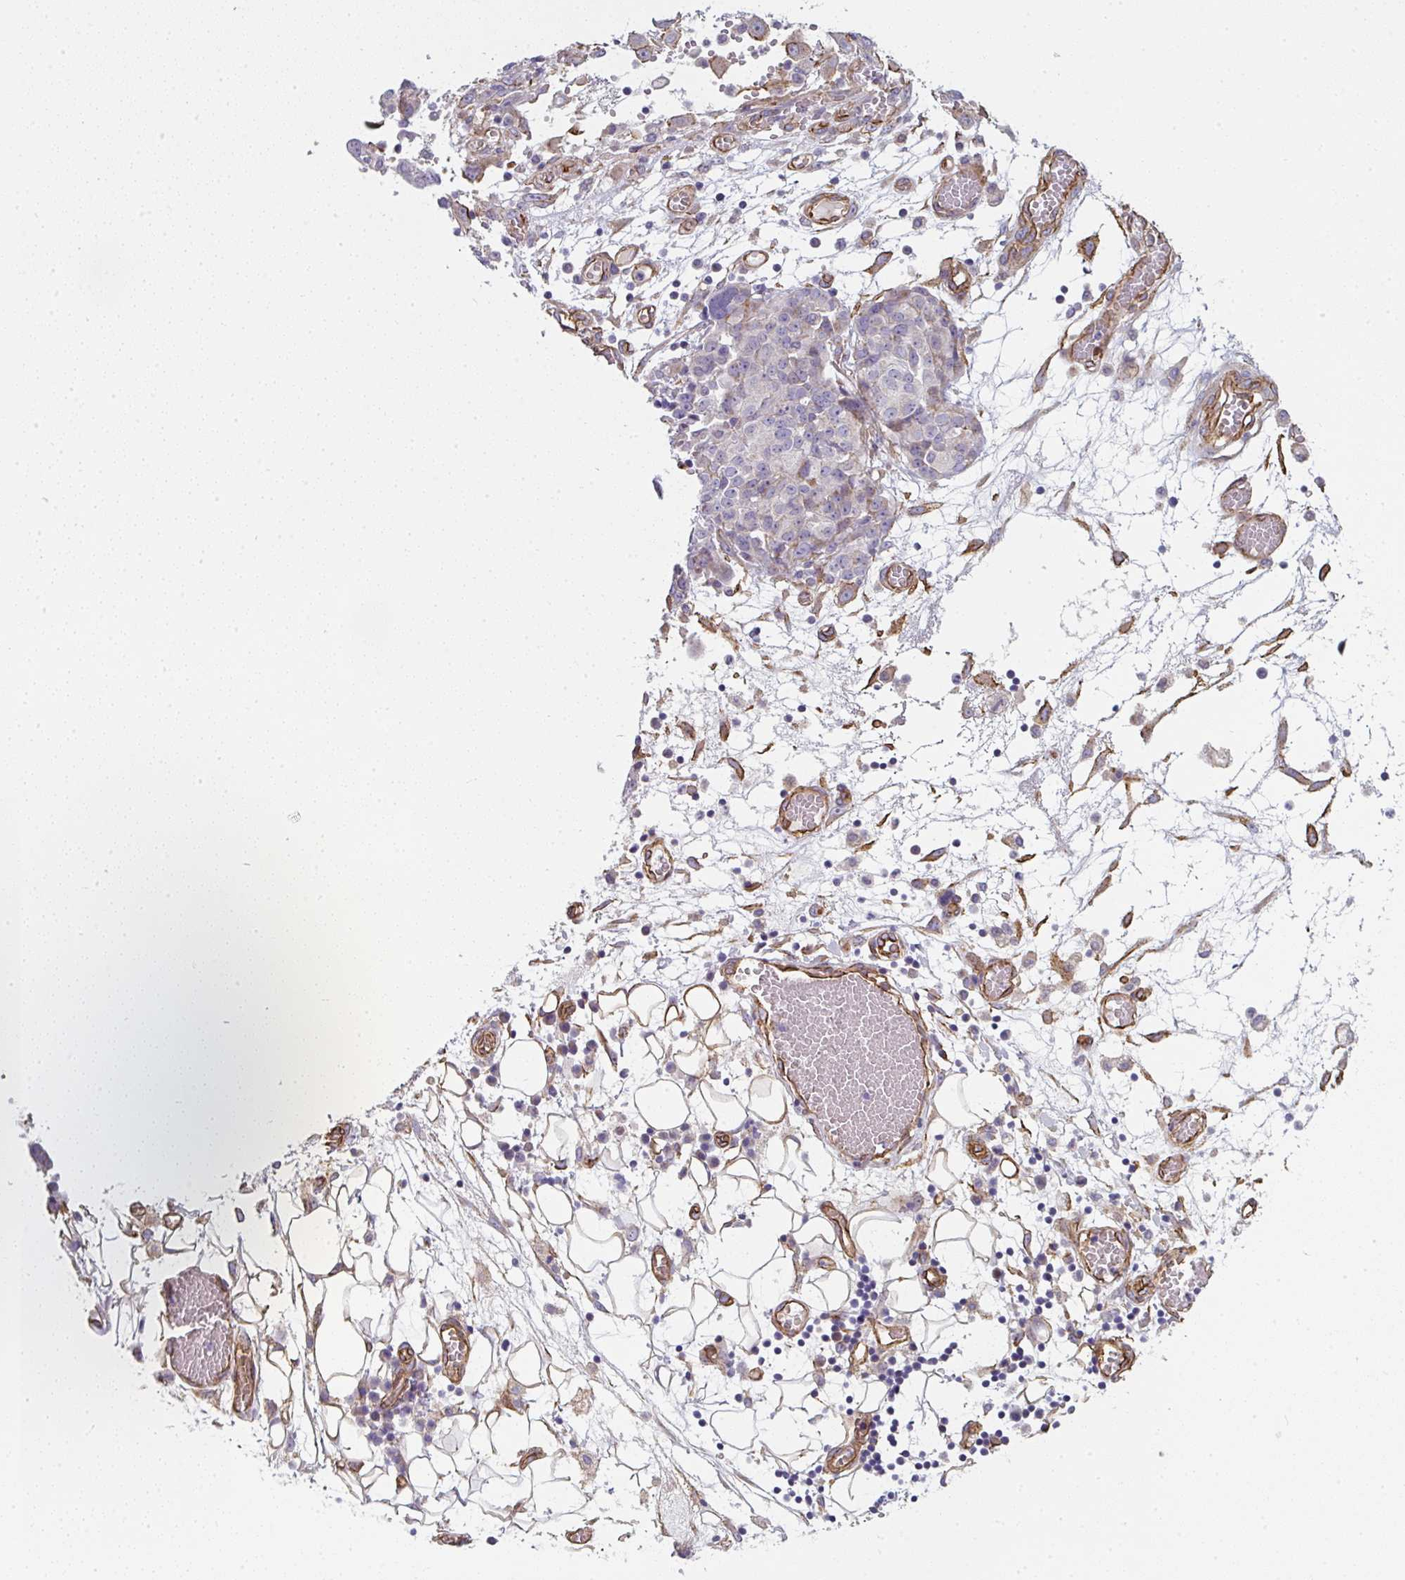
{"staining": {"intensity": "negative", "quantity": "none", "location": "none"}, "tissue": "ovarian cancer", "cell_type": "Tumor cells", "image_type": "cancer", "snomed": [{"axis": "morphology", "description": "Cystadenocarcinoma, serous, NOS"}, {"axis": "topography", "description": "Soft tissue"}, {"axis": "topography", "description": "Ovary"}], "caption": "Immunohistochemistry (IHC) image of human ovarian cancer (serous cystadenocarcinoma) stained for a protein (brown), which displays no staining in tumor cells.", "gene": "ANKUB1", "patient": {"sex": "female", "age": 57}}